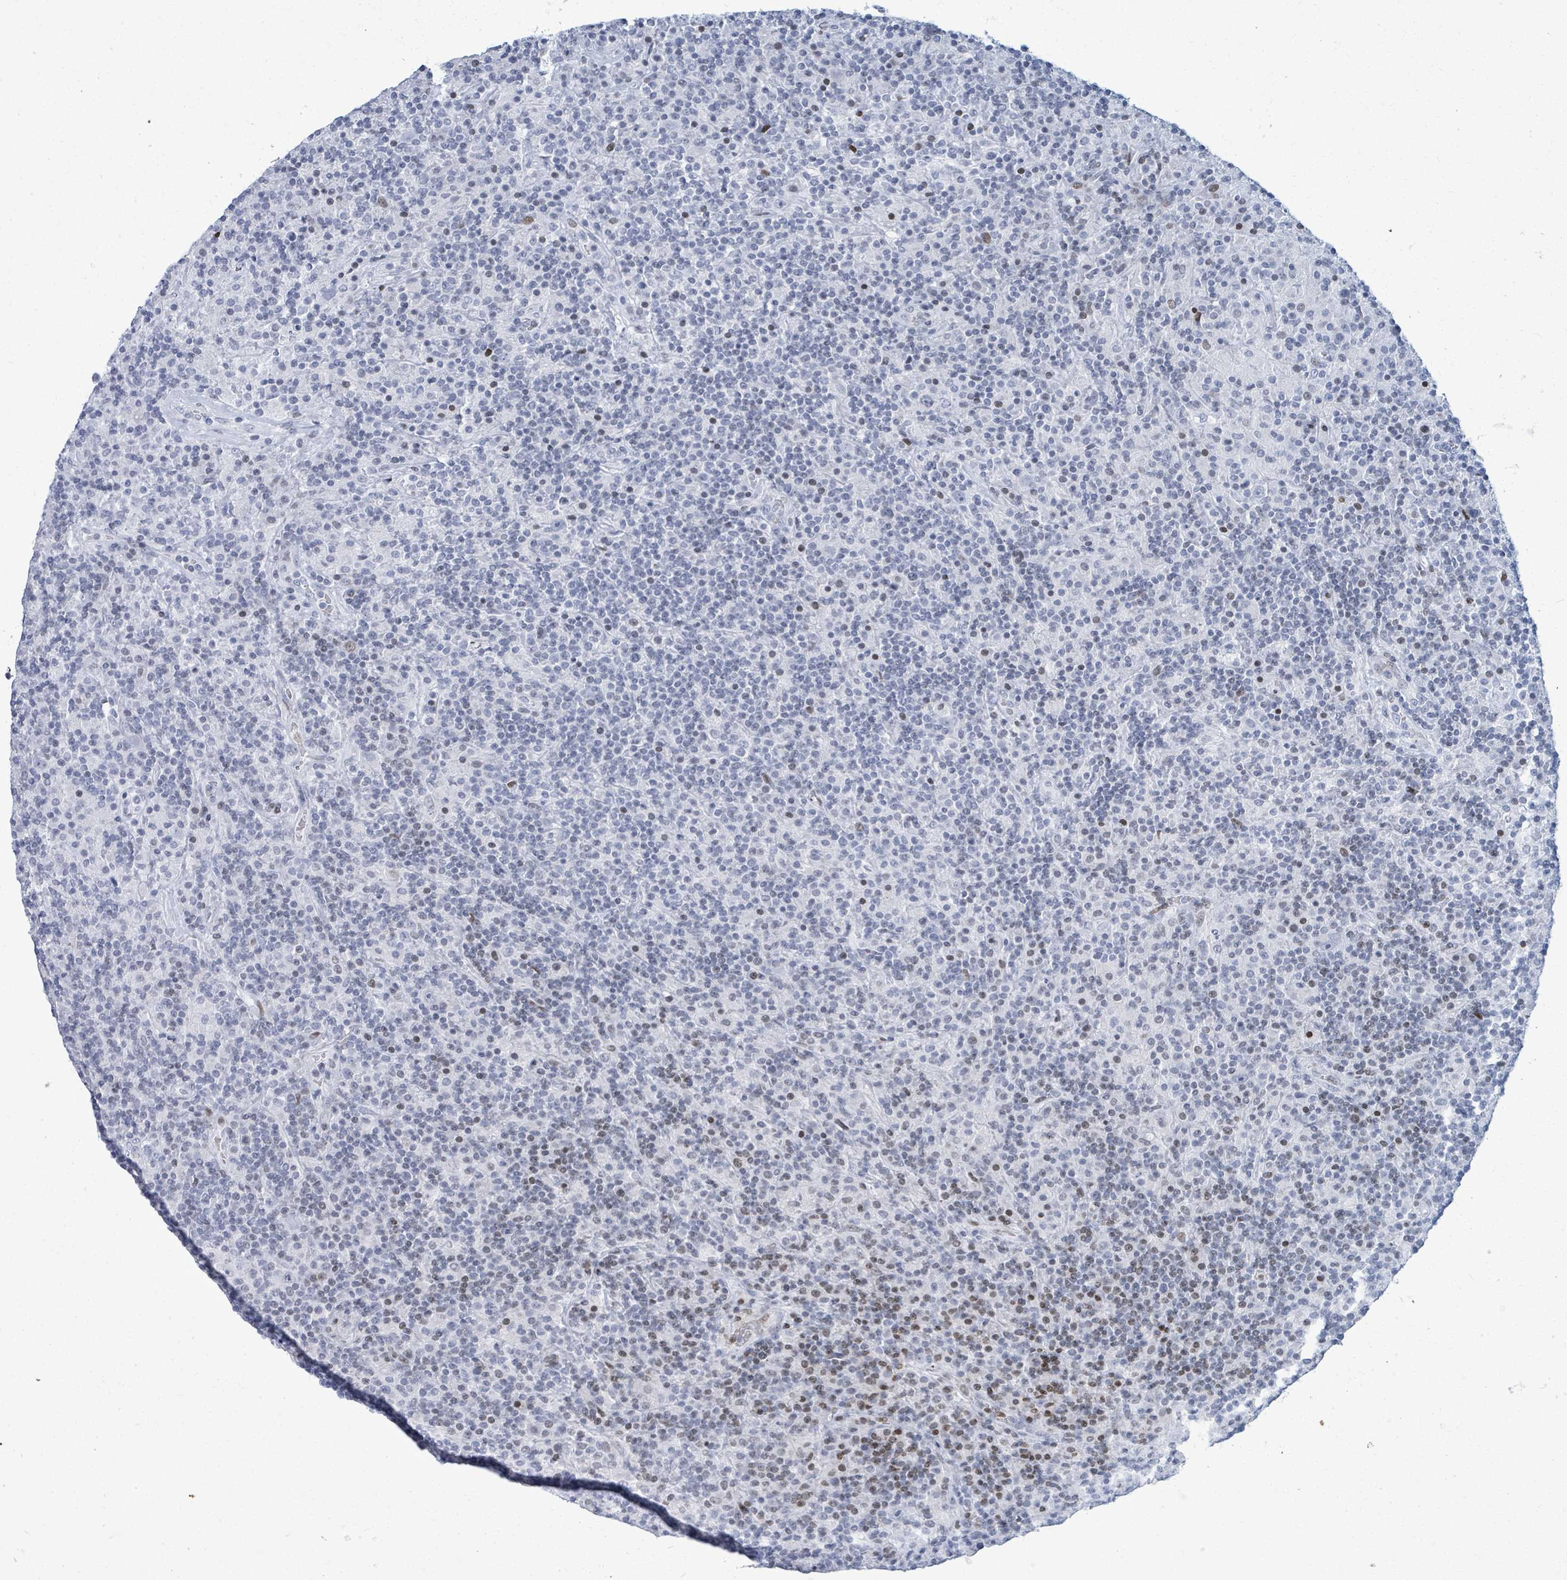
{"staining": {"intensity": "weak", "quantity": "<25%", "location": "nuclear"}, "tissue": "lymphoma", "cell_type": "Tumor cells", "image_type": "cancer", "snomed": [{"axis": "morphology", "description": "Hodgkin's disease, NOS"}, {"axis": "topography", "description": "Lymph node"}], "caption": "Immunohistochemistry (IHC) image of human lymphoma stained for a protein (brown), which shows no positivity in tumor cells.", "gene": "MALL", "patient": {"sex": "male", "age": 70}}